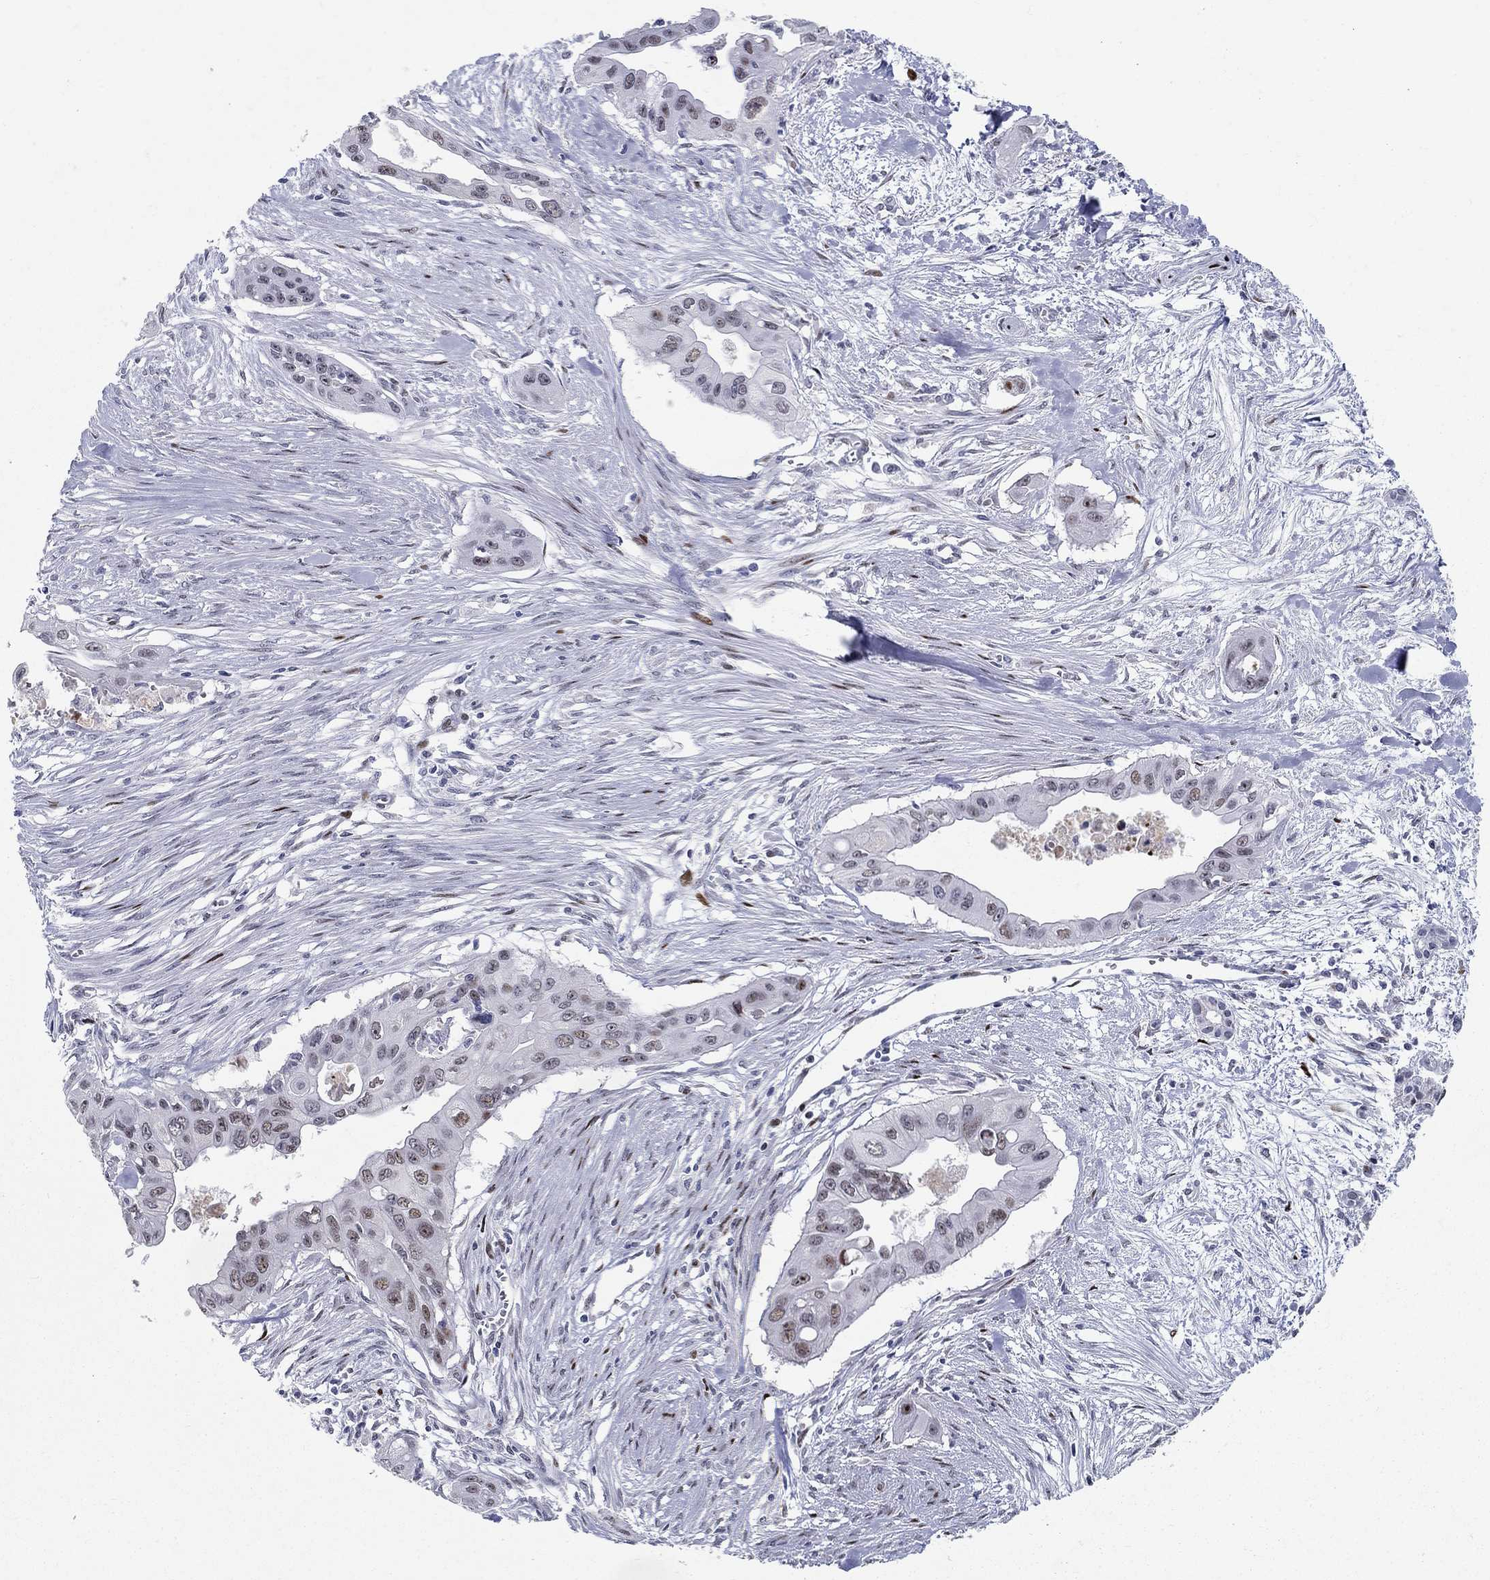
{"staining": {"intensity": "strong", "quantity": "<25%", "location": "nuclear"}, "tissue": "pancreatic cancer", "cell_type": "Tumor cells", "image_type": "cancer", "snomed": [{"axis": "morphology", "description": "Adenocarcinoma, NOS"}, {"axis": "topography", "description": "Pancreas"}], "caption": "Immunohistochemical staining of pancreatic adenocarcinoma shows medium levels of strong nuclear positivity in about <25% of tumor cells.", "gene": "RAPGEF5", "patient": {"sex": "male", "age": 60}}